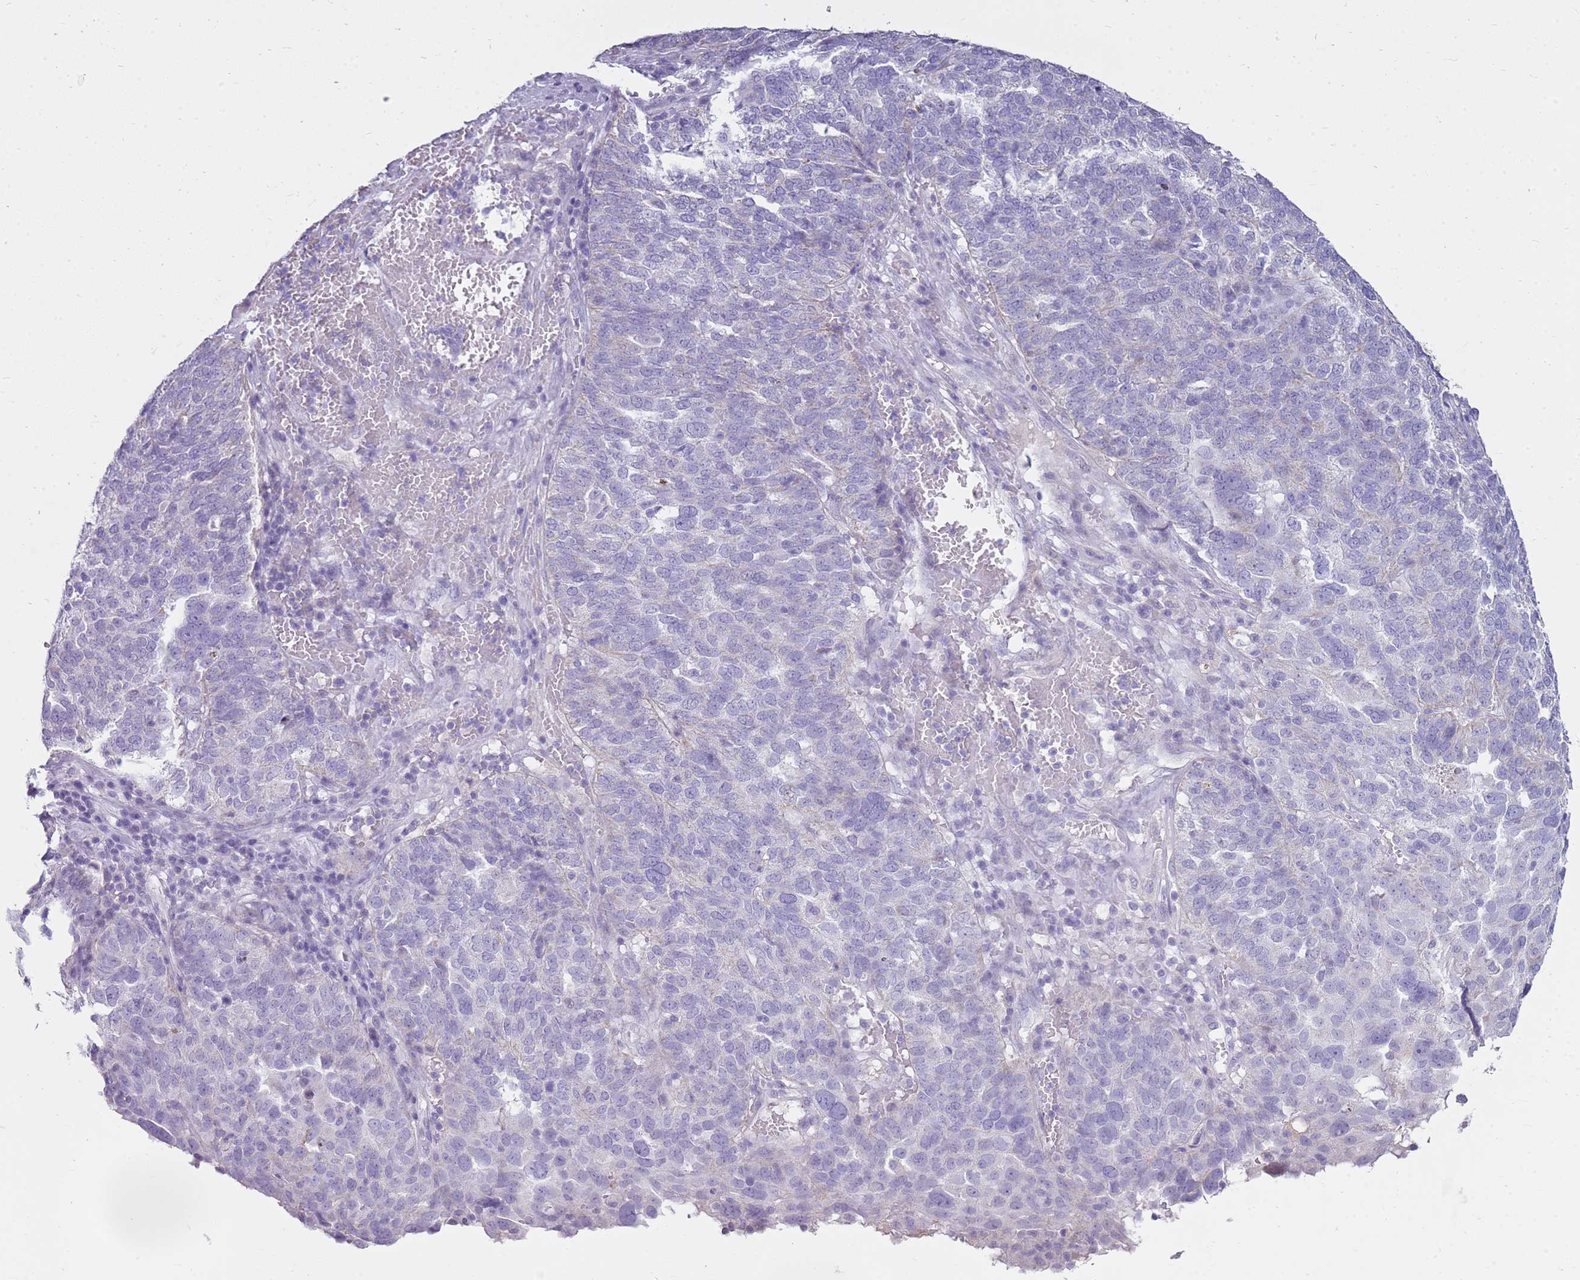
{"staining": {"intensity": "negative", "quantity": "none", "location": "none"}, "tissue": "ovarian cancer", "cell_type": "Tumor cells", "image_type": "cancer", "snomed": [{"axis": "morphology", "description": "Cystadenocarcinoma, serous, NOS"}, {"axis": "topography", "description": "Ovary"}], "caption": "Ovarian cancer (serous cystadenocarcinoma) was stained to show a protein in brown. There is no significant staining in tumor cells.", "gene": "FABP2", "patient": {"sex": "female", "age": 59}}